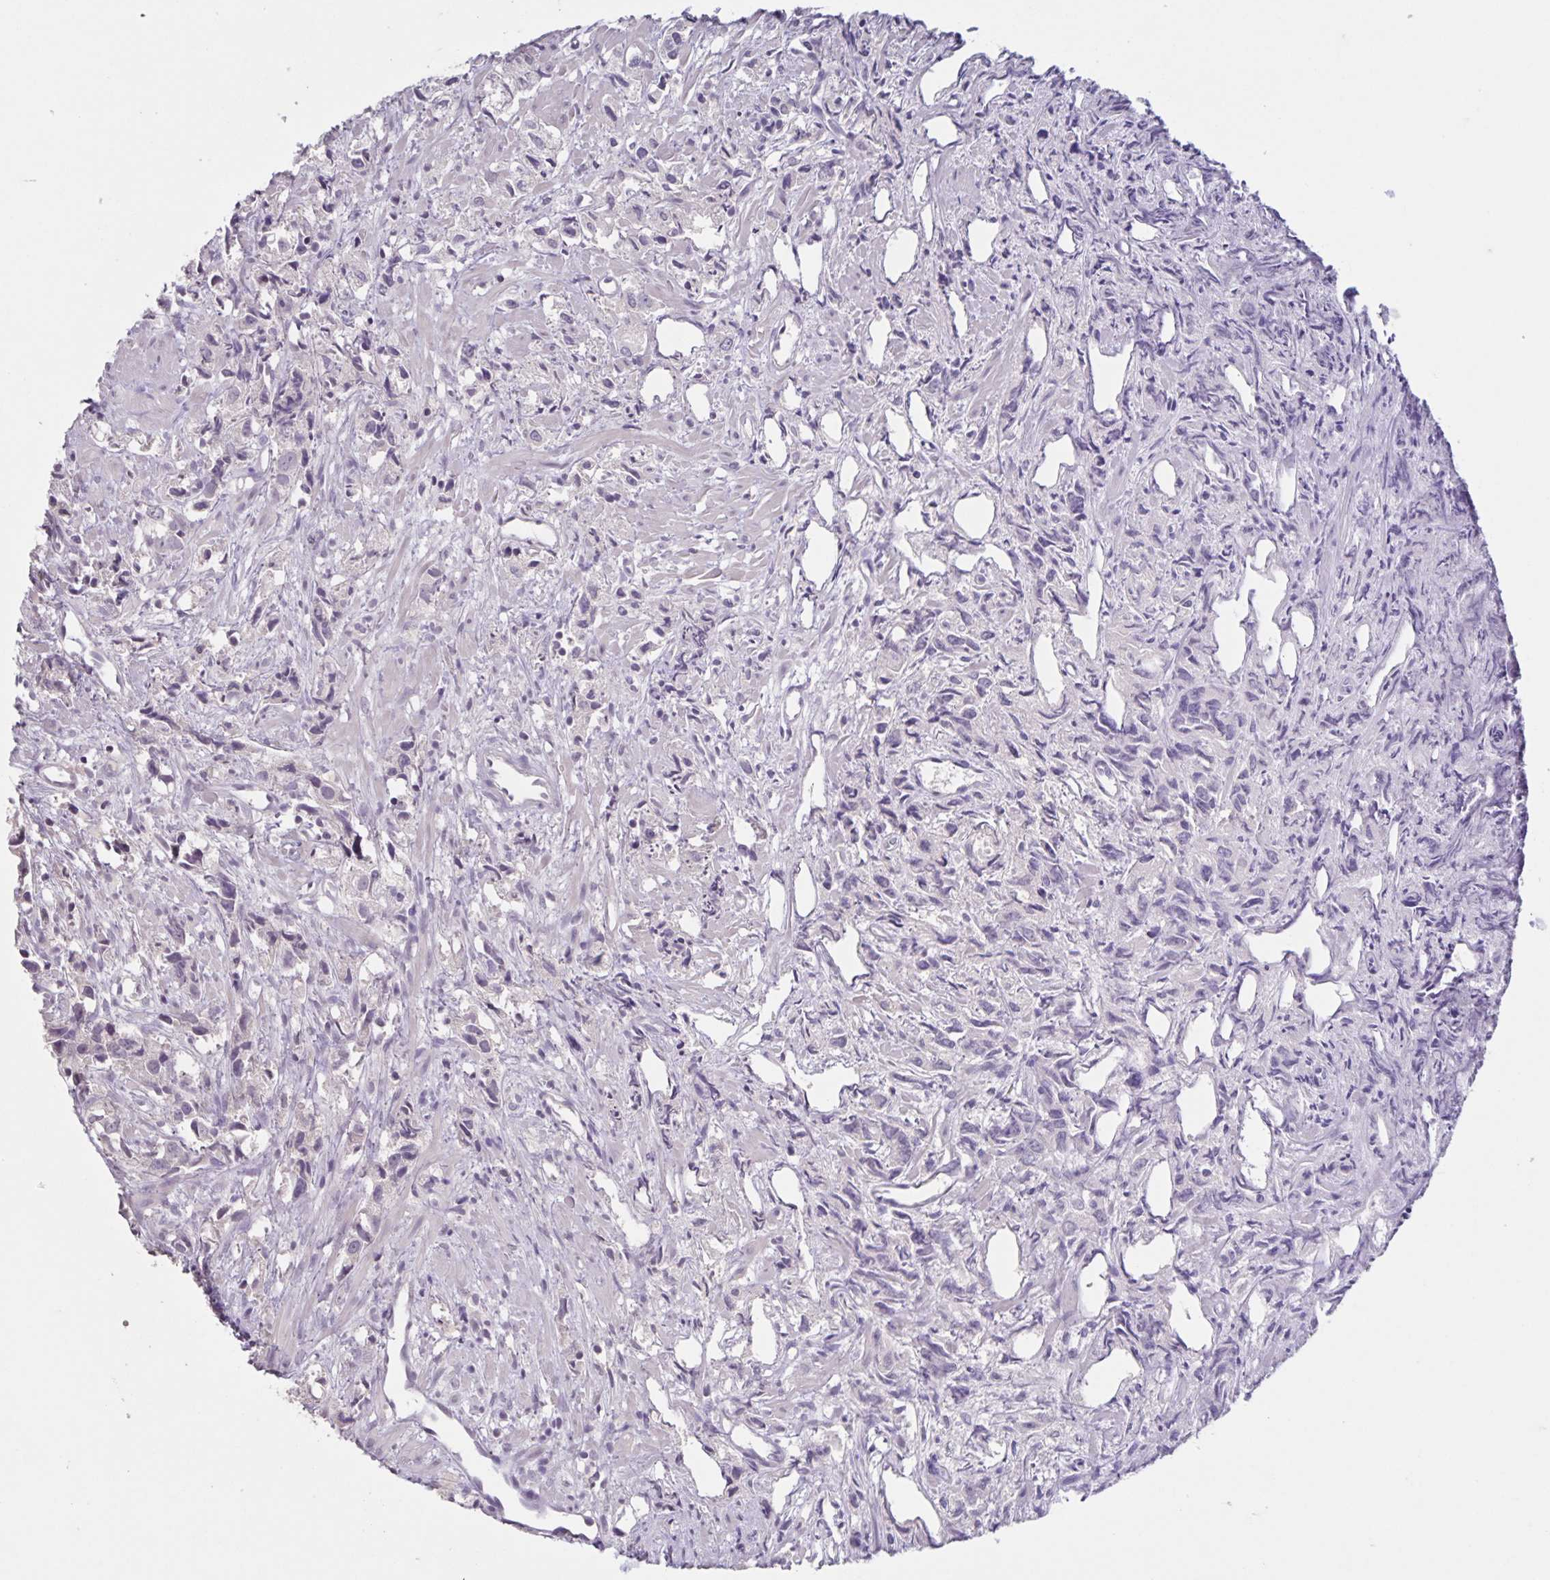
{"staining": {"intensity": "negative", "quantity": "none", "location": "none"}, "tissue": "prostate cancer", "cell_type": "Tumor cells", "image_type": "cancer", "snomed": [{"axis": "morphology", "description": "Adenocarcinoma, High grade"}, {"axis": "topography", "description": "Prostate"}], "caption": "Histopathology image shows no significant protein positivity in tumor cells of prostate cancer.", "gene": "INSL5", "patient": {"sex": "male", "age": 58}}